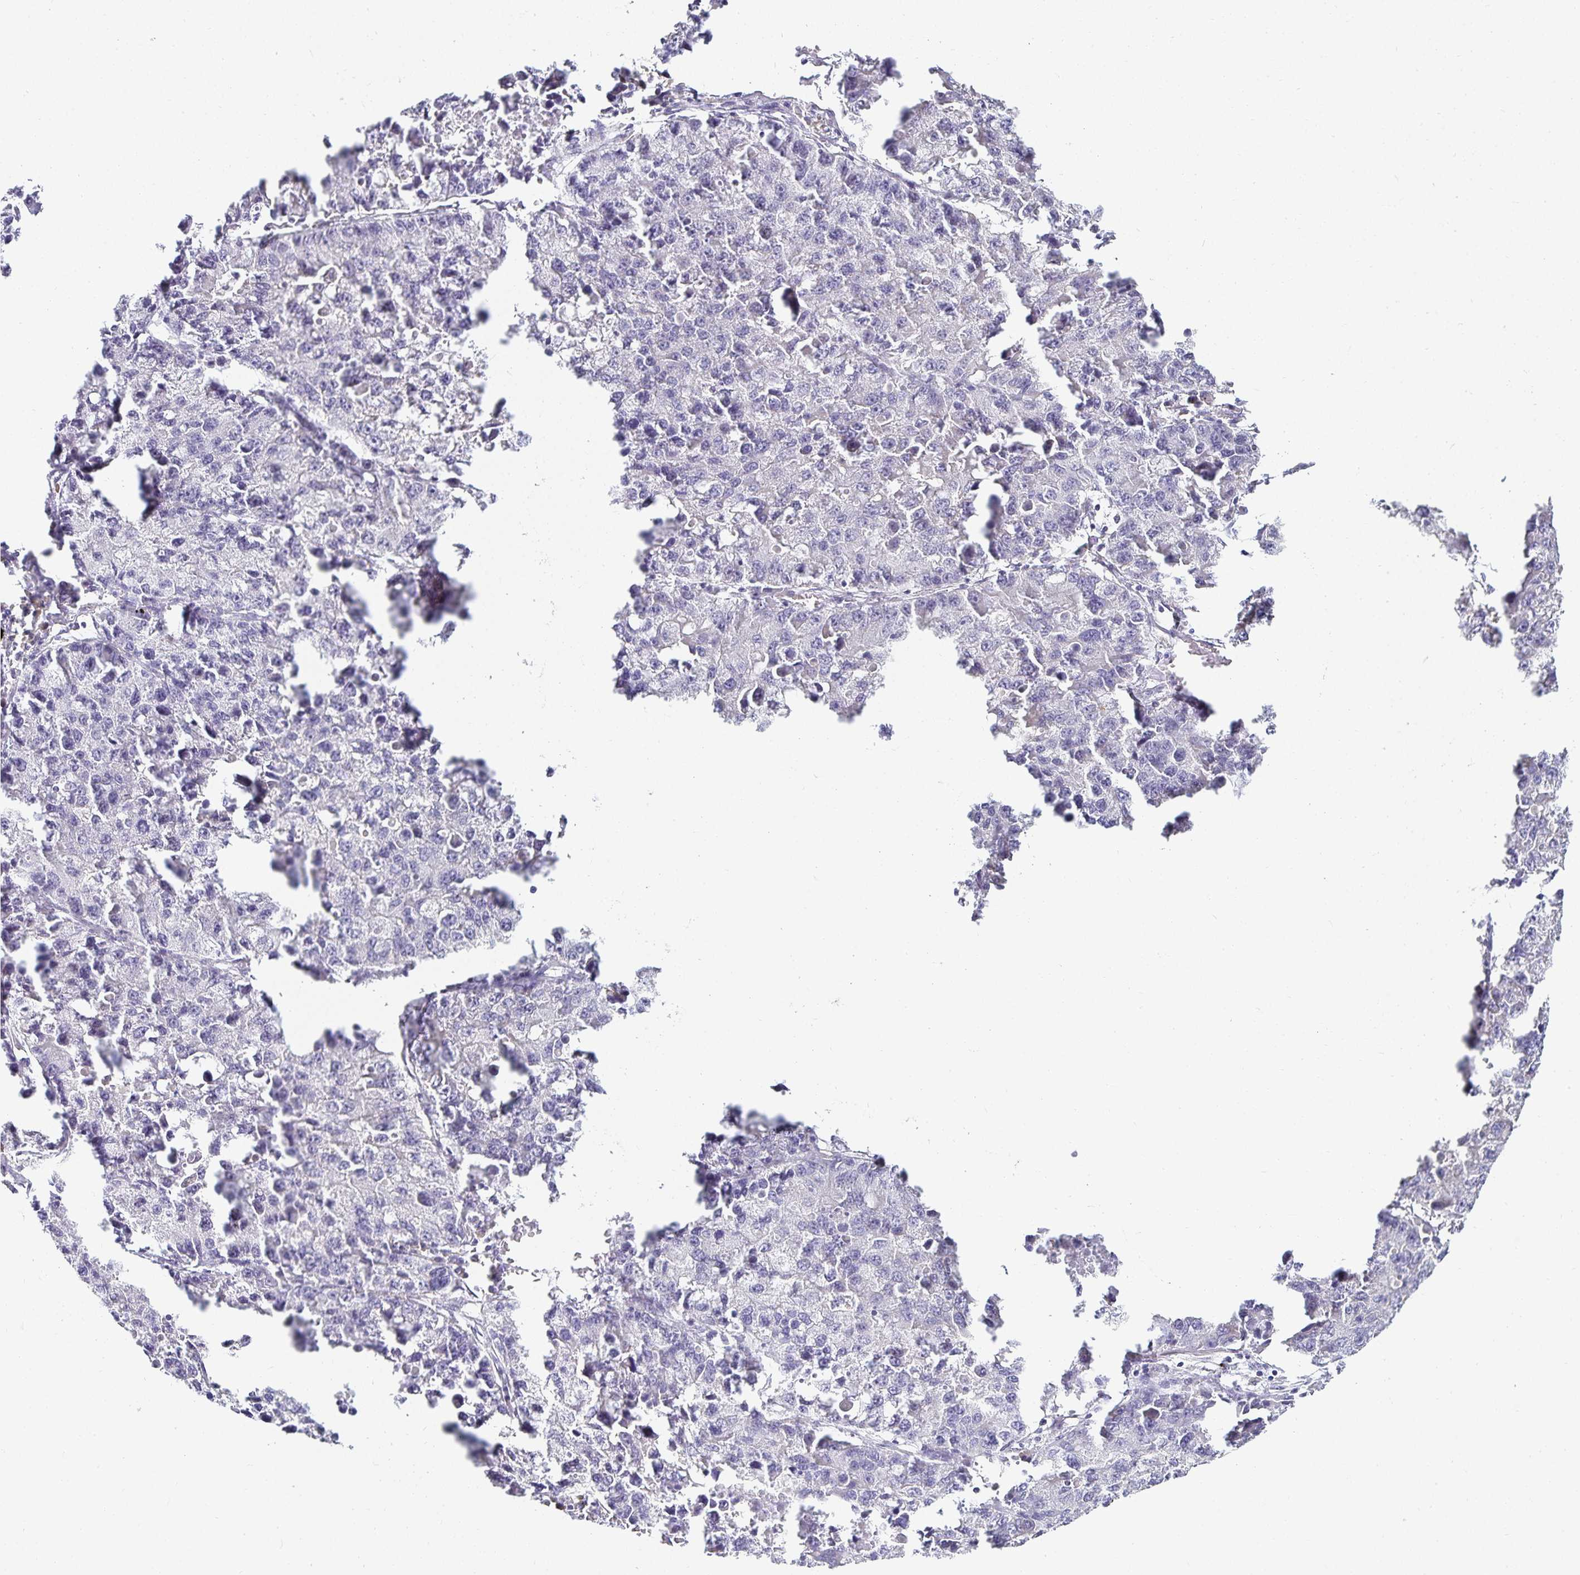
{"staining": {"intensity": "negative", "quantity": "none", "location": "none"}, "tissue": "lung cancer", "cell_type": "Tumor cells", "image_type": "cancer", "snomed": [{"axis": "morphology", "description": "Adenocarcinoma, NOS"}, {"axis": "topography", "description": "Lung"}], "caption": "A micrograph of human lung cancer (adenocarcinoma) is negative for staining in tumor cells.", "gene": "GP2", "patient": {"sex": "female", "age": 51}}